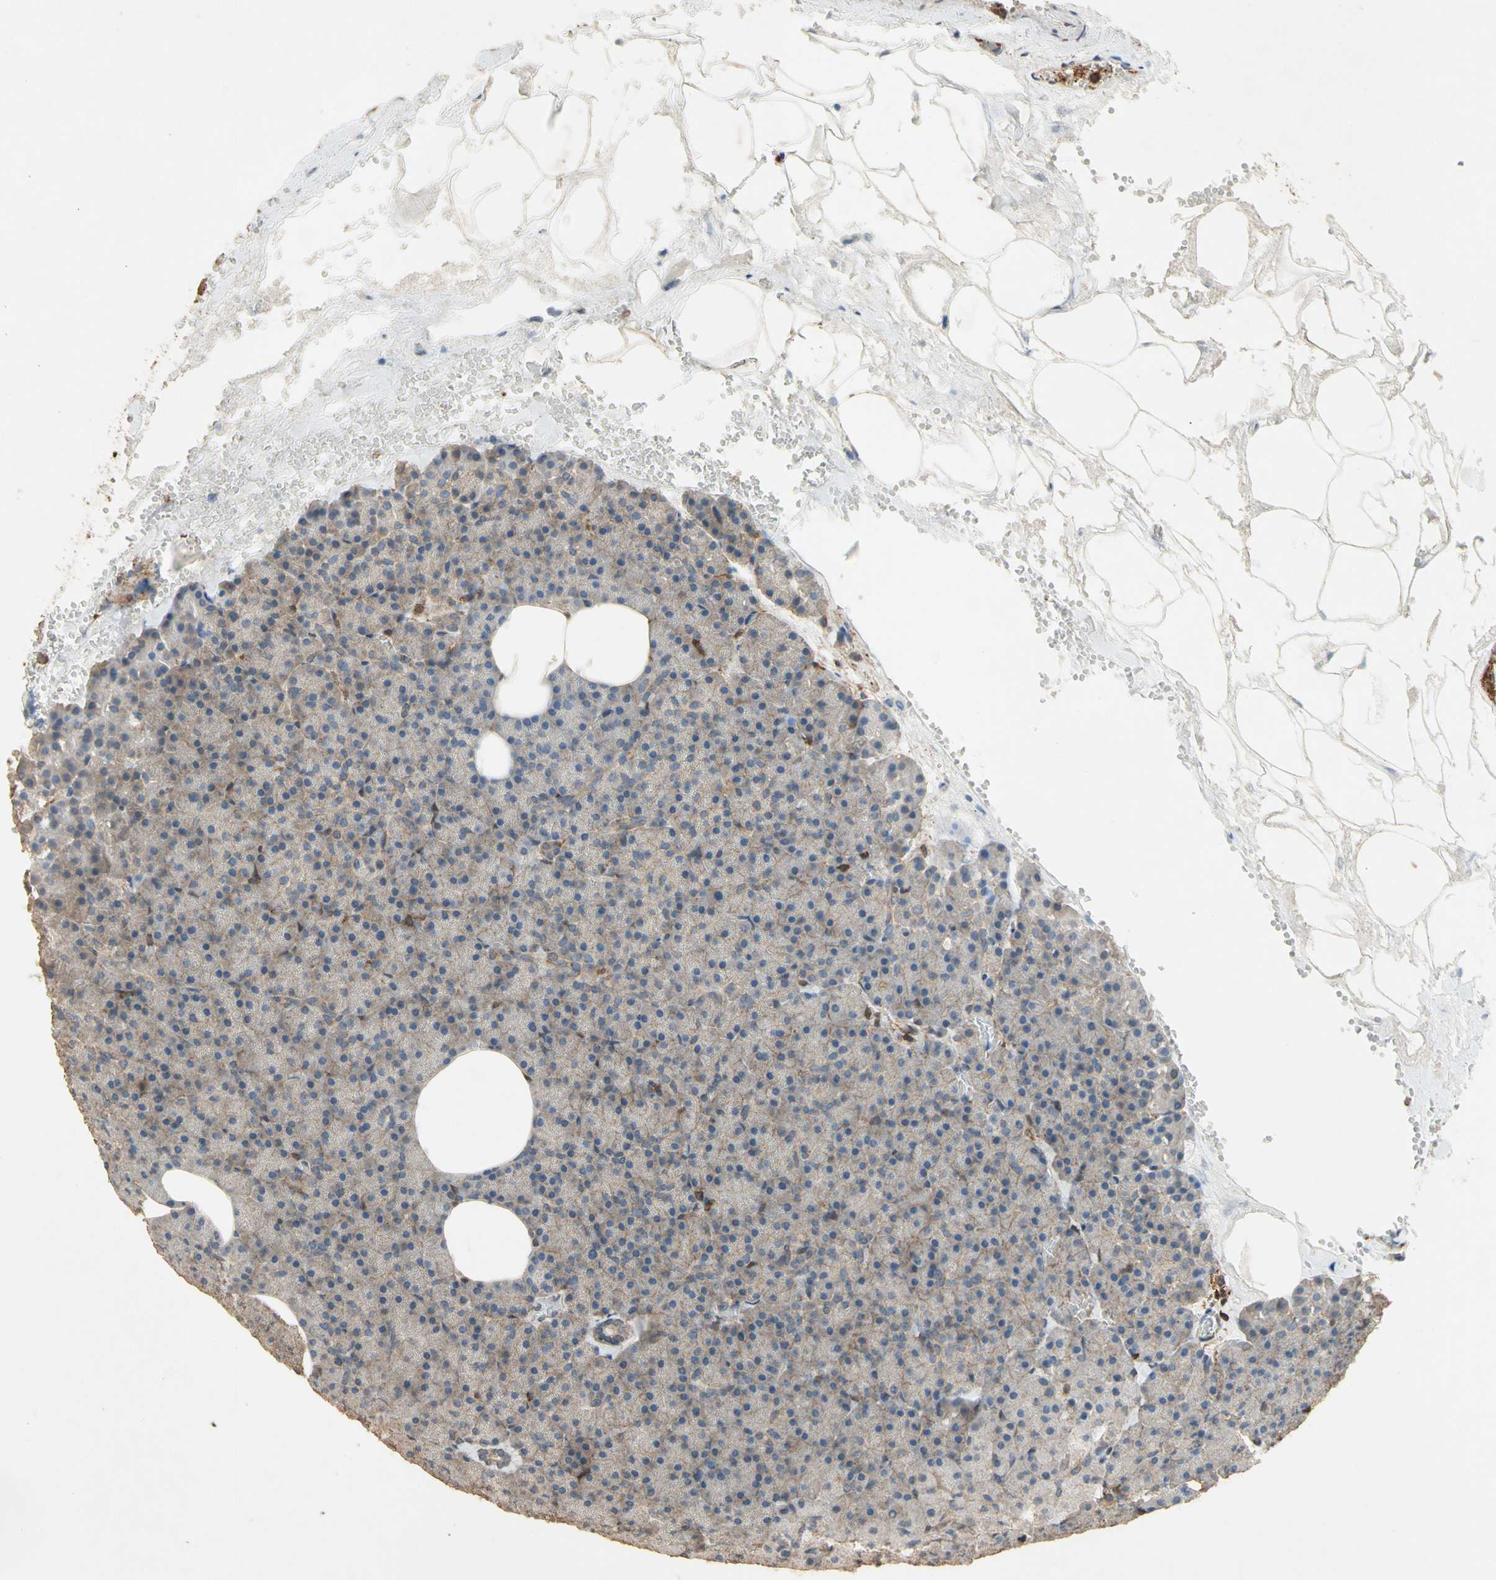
{"staining": {"intensity": "weak", "quantity": "<25%", "location": "cytoplasmic/membranous"}, "tissue": "pancreas", "cell_type": "Exocrine glandular cells", "image_type": "normal", "snomed": [{"axis": "morphology", "description": "Normal tissue, NOS"}, {"axis": "topography", "description": "Pancreas"}], "caption": "Benign pancreas was stained to show a protein in brown. There is no significant staining in exocrine glandular cells. (Stains: DAB (3,3'-diaminobenzidine) immunohistochemistry (IHC) with hematoxylin counter stain, Microscopy: brightfield microscopy at high magnification).", "gene": "MAP3K10", "patient": {"sex": "female", "age": 35}}